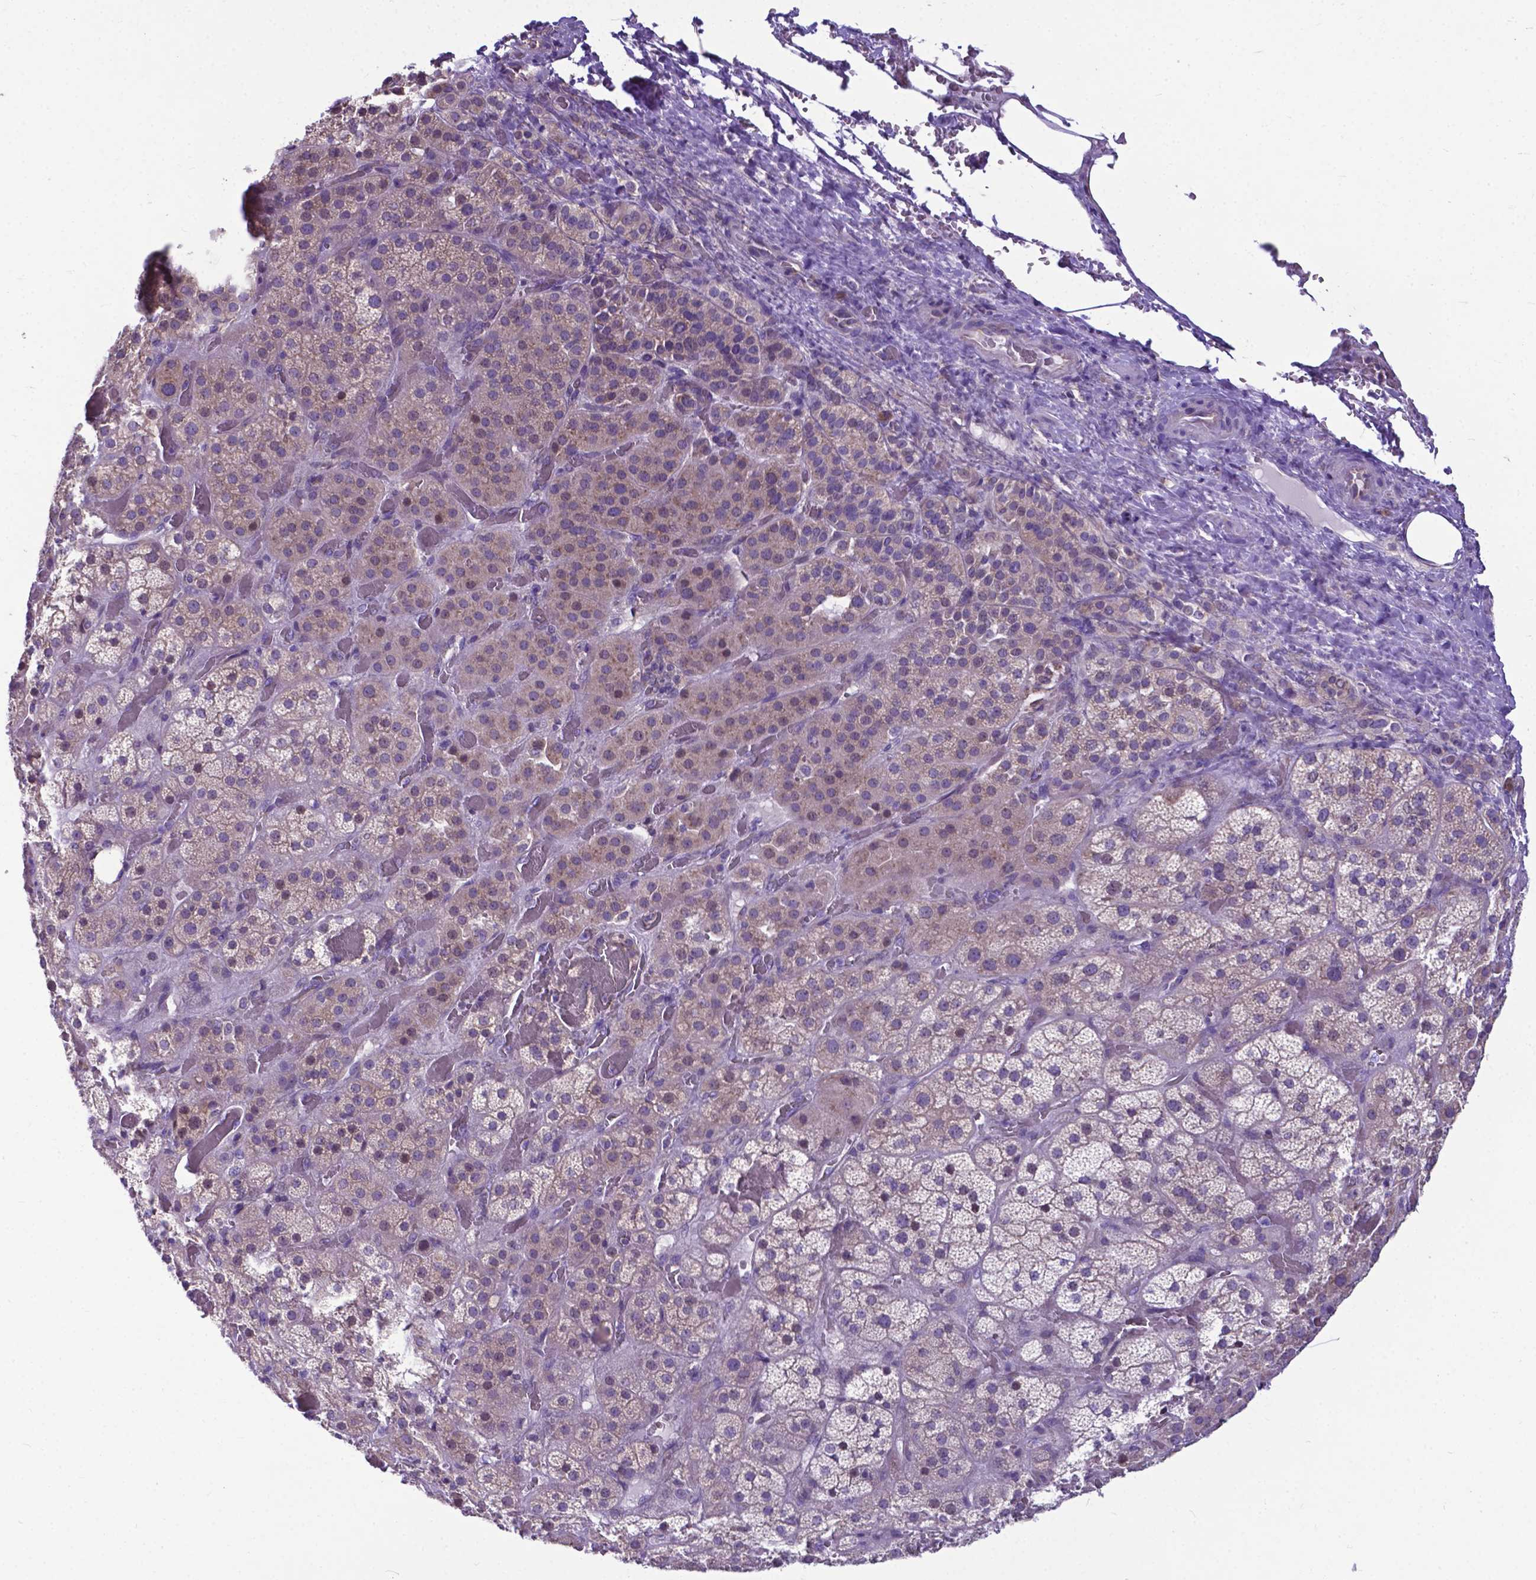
{"staining": {"intensity": "weak", "quantity": ">75%", "location": "cytoplasmic/membranous"}, "tissue": "adrenal gland", "cell_type": "Glandular cells", "image_type": "normal", "snomed": [{"axis": "morphology", "description": "Normal tissue, NOS"}, {"axis": "topography", "description": "Adrenal gland"}], "caption": "Adrenal gland was stained to show a protein in brown. There is low levels of weak cytoplasmic/membranous staining in about >75% of glandular cells. Using DAB (brown) and hematoxylin (blue) stains, captured at high magnification using brightfield microscopy.", "gene": "RPL6", "patient": {"sex": "male", "age": 57}}